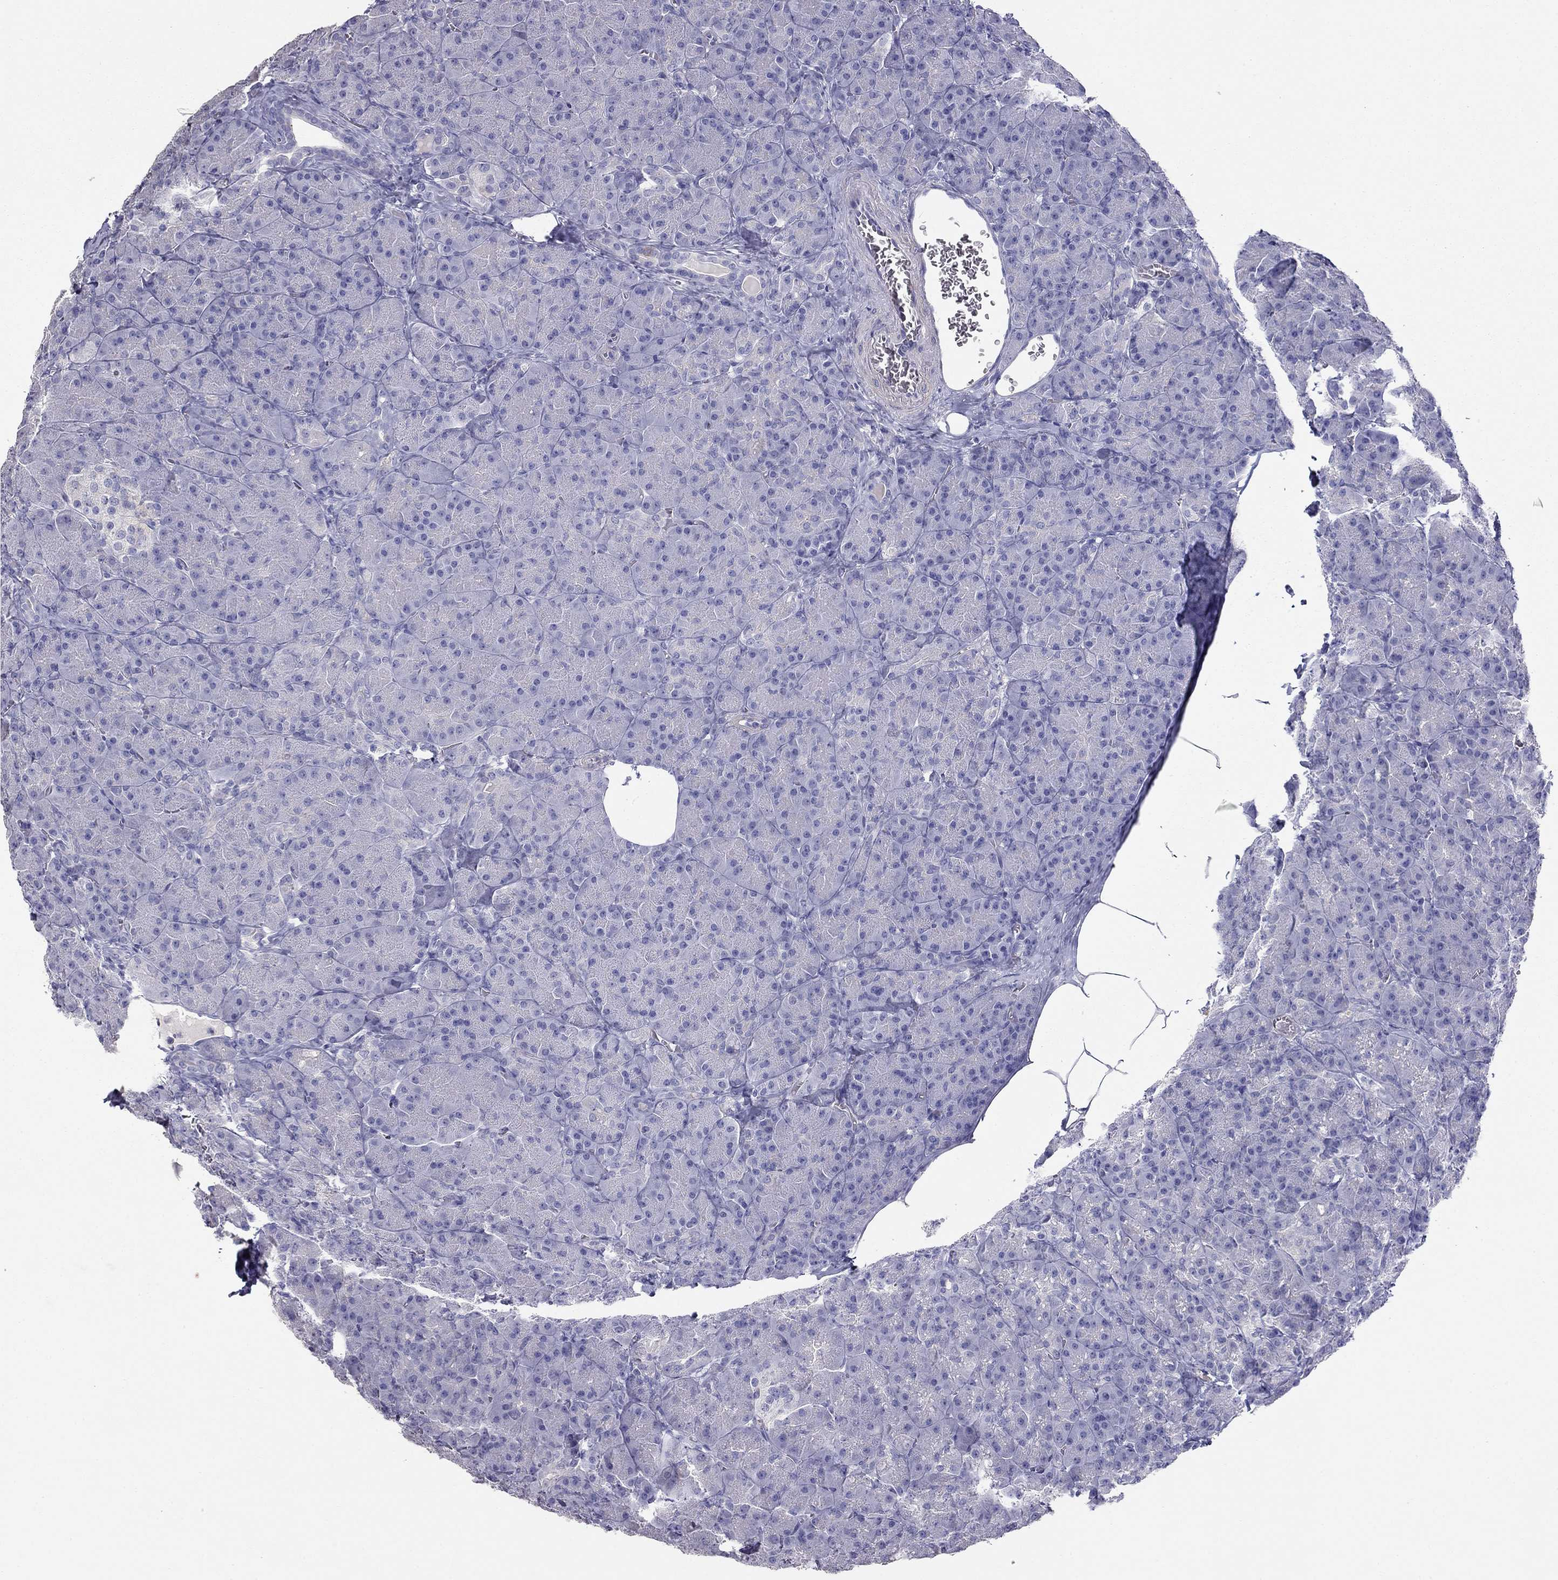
{"staining": {"intensity": "negative", "quantity": "none", "location": "none"}, "tissue": "pancreas", "cell_type": "Exocrine glandular cells", "image_type": "normal", "snomed": [{"axis": "morphology", "description": "Normal tissue, NOS"}, {"axis": "topography", "description": "Pancreas"}], "caption": "IHC histopathology image of unremarkable pancreas stained for a protein (brown), which exhibits no staining in exocrine glandular cells. The staining is performed using DAB (3,3'-diaminobenzidine) brown chromogen with nuclei counter-stained in using hematoxylin.", "gene": "LY6H", "patient": {"sex": "male", "age": 57}}